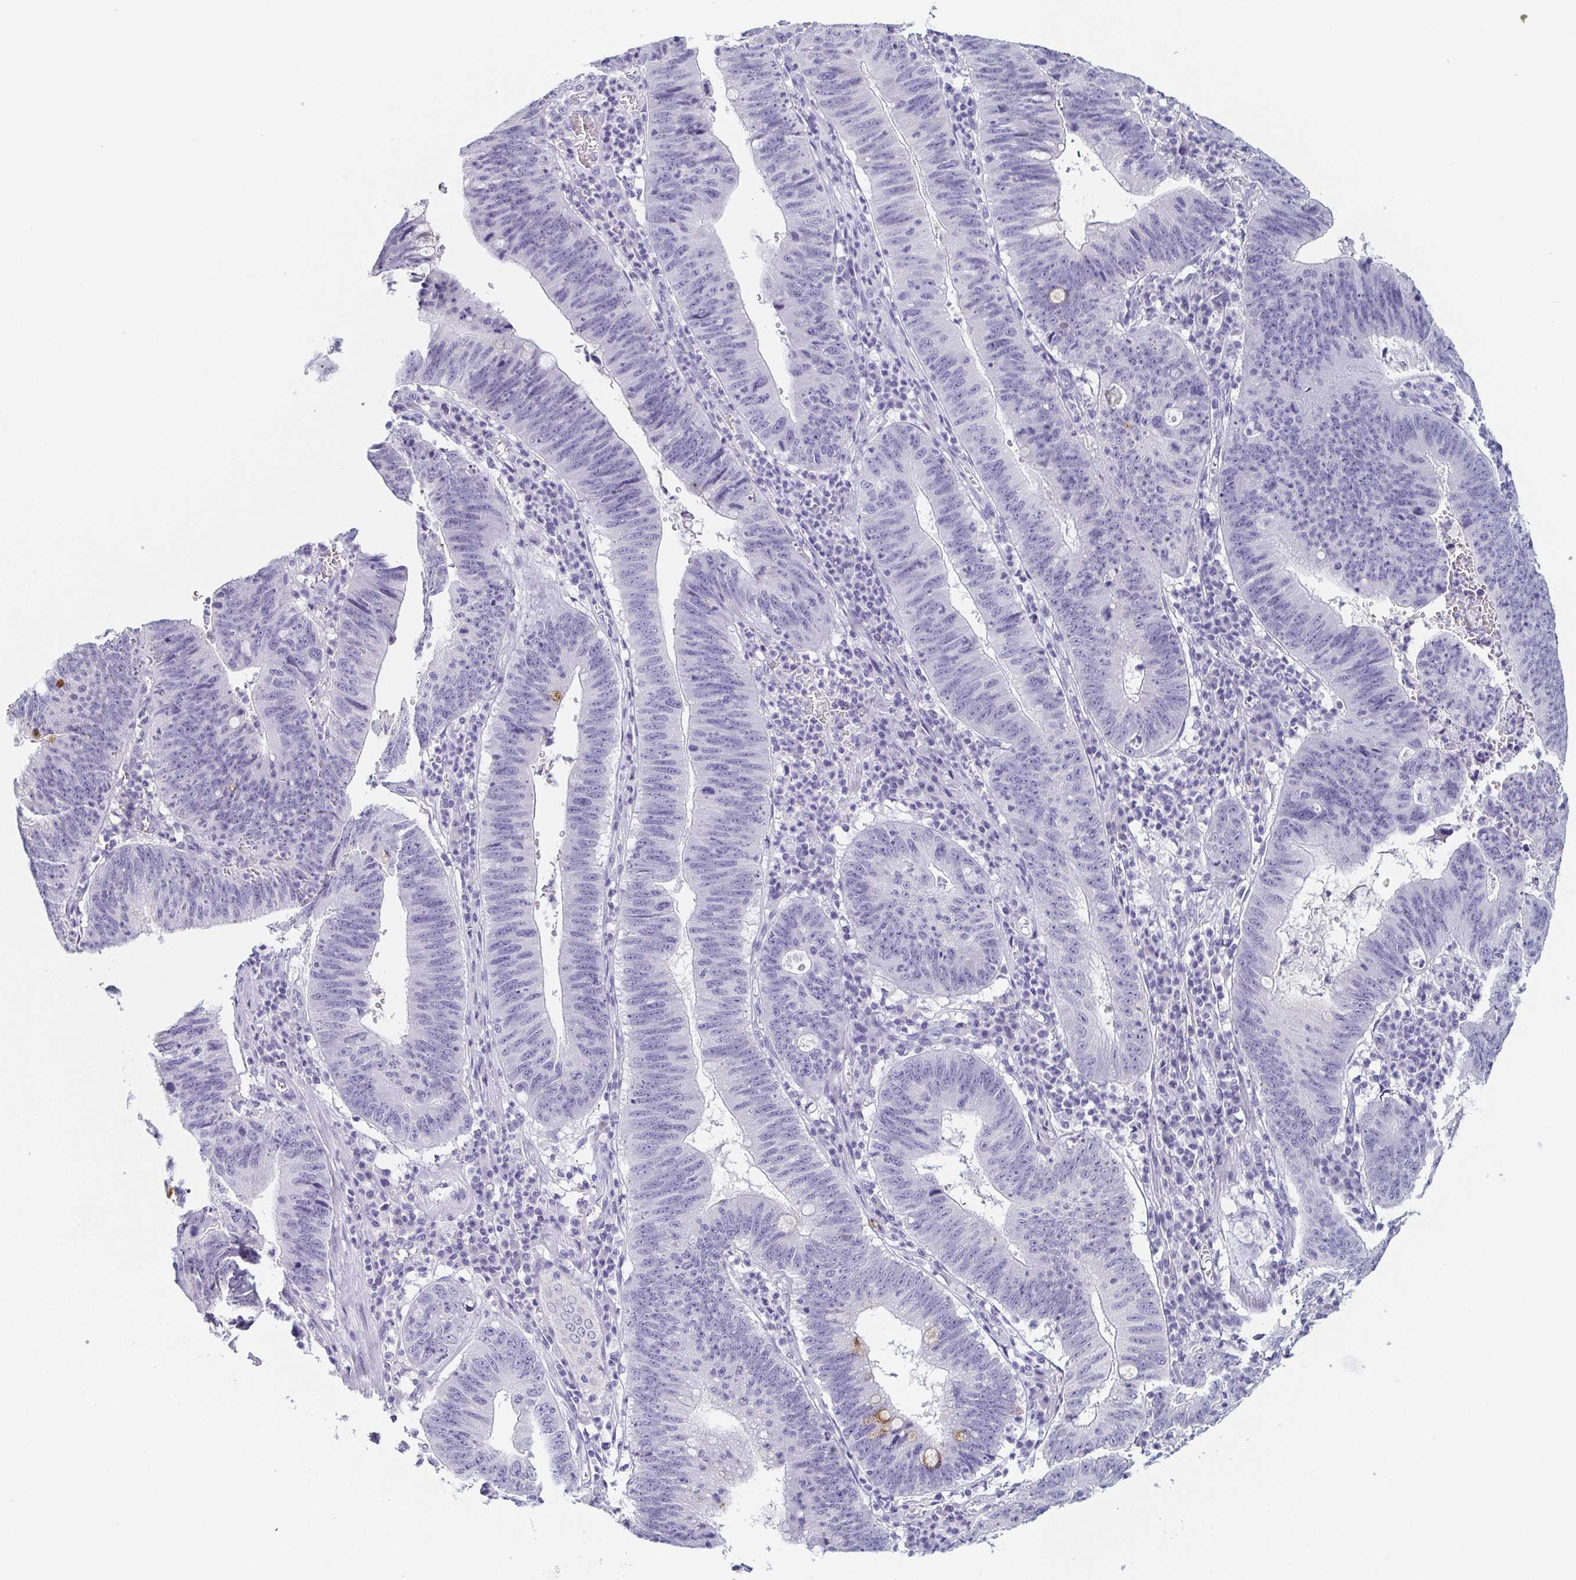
{"staining": {"intensity": "strong", "quantity": "<25%", "location": "cytoplasmic/membranous"}, "tissue": "stomach cancer", "cell_type": "Tumor cells", "image_type": "cancer", "snomed": [{"axis": "morphology", "description": "Adenocarcinoma, NOS"}, {"axis": "topography", "description": "Stomach"}], "caption": "A medium amount of strong cytoplasmic/membranous staining is identified in approximately <25% of tumor cells in stomach cancer tissue. (DAB = brown stain, brightfield microscopy at high magnification).", "gene": "ITLN1", "patient": {"sex": "male", "age": 59}}